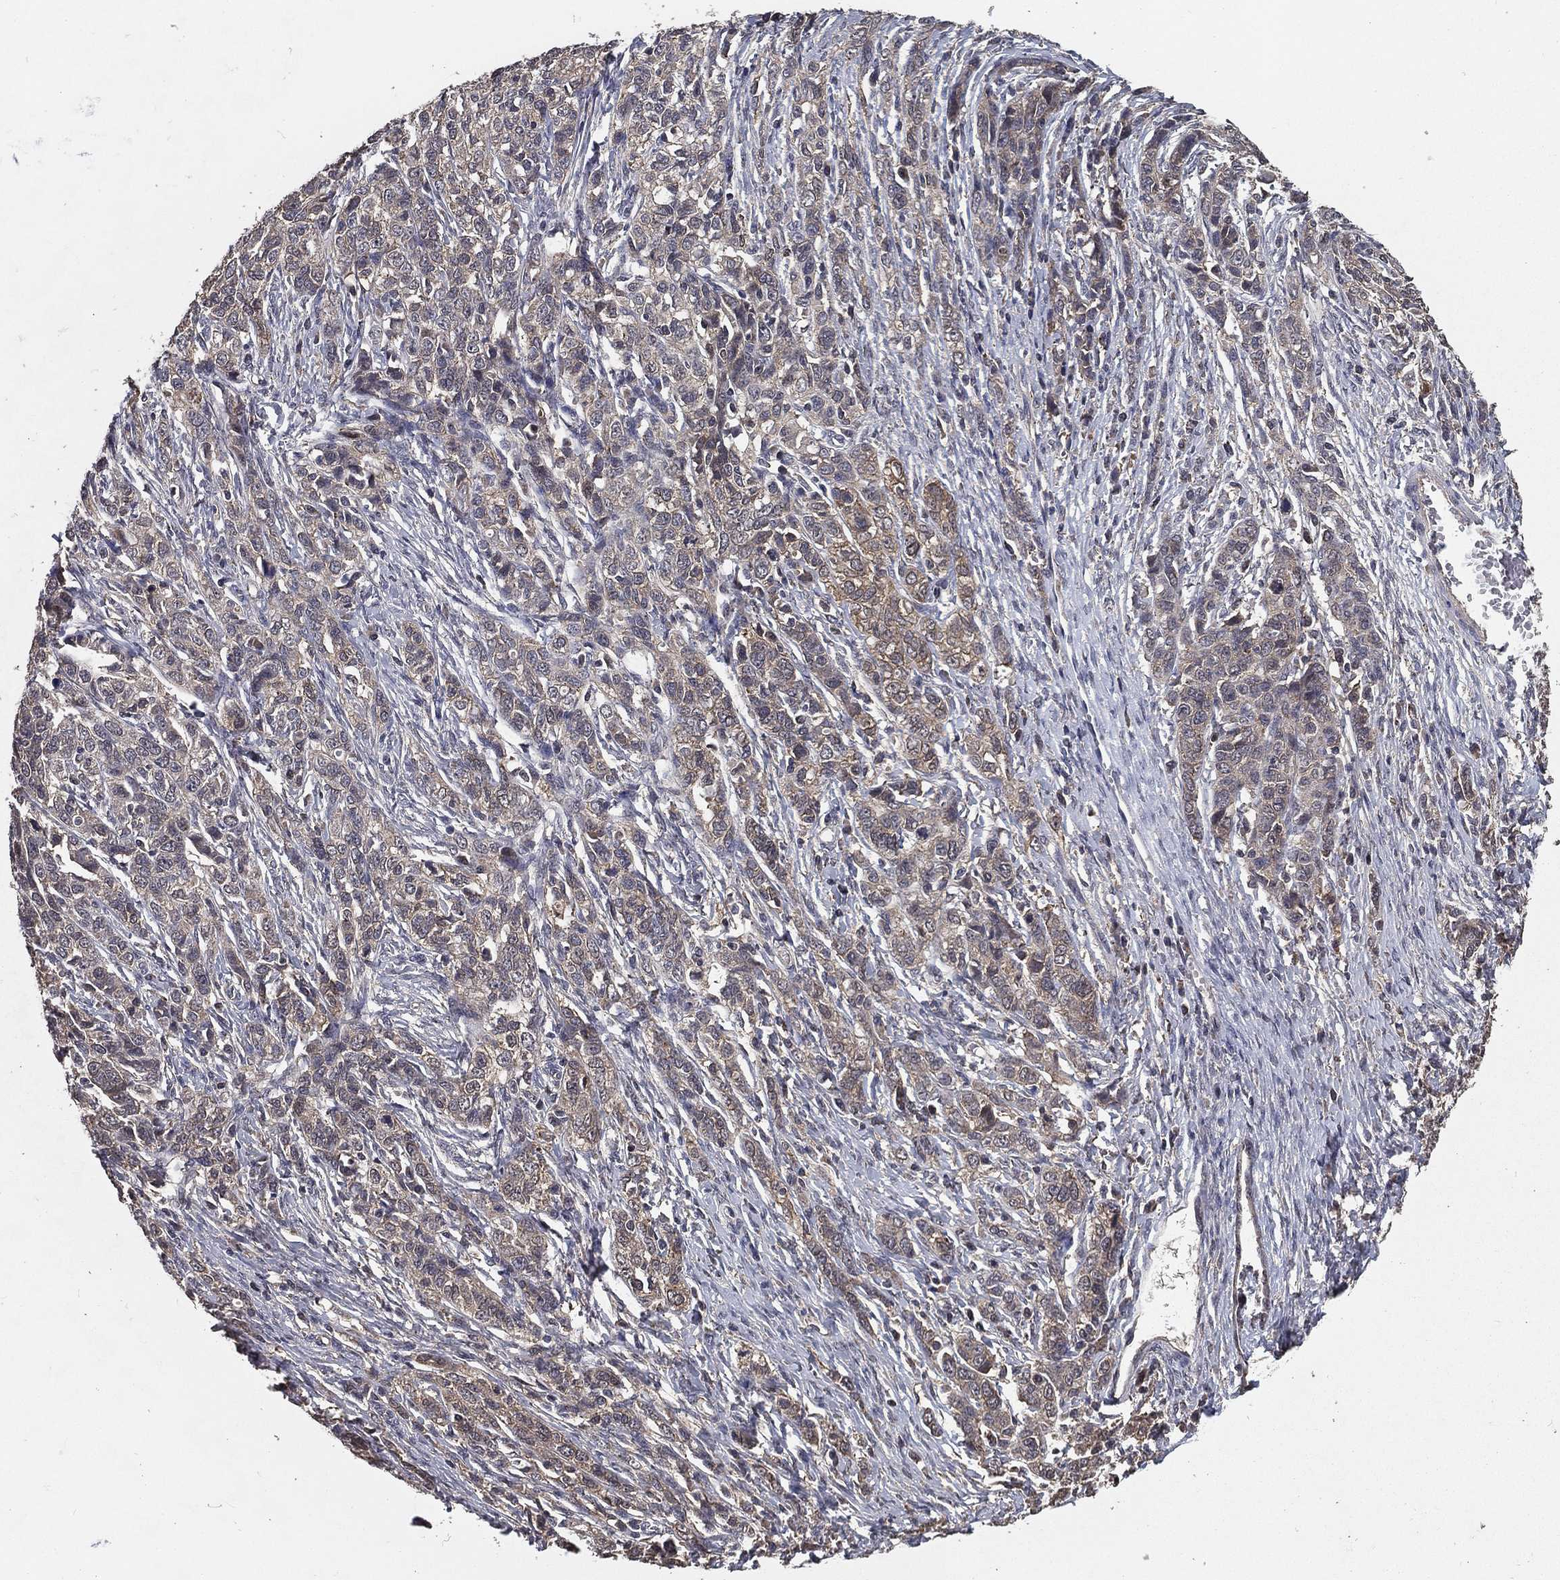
{"staining": {"intensity": "weak", "quantity": "25%-75%", "location": "cytoplasmic/membranous"}, "tissue": "ovarian cancer", "cell_type": "Tumor cells", "image_type": "cancer", "snomed": [{"axis": "morphology", "description": "Cystadenocarcinoma, serous, NOS"}, {"axis": "topography", "description": "Ovary"}], "caption": "A histopathology image of serous cystadenocarcinoma (ovarian) stained for a protein shows weak cytoplasmic/membranous brown staining in tumor cells. (DAB = brown stain, brightfield microscopy at high magnification).", "gene": "PCNT", "patient": {"sex": "female", "age": 71}}